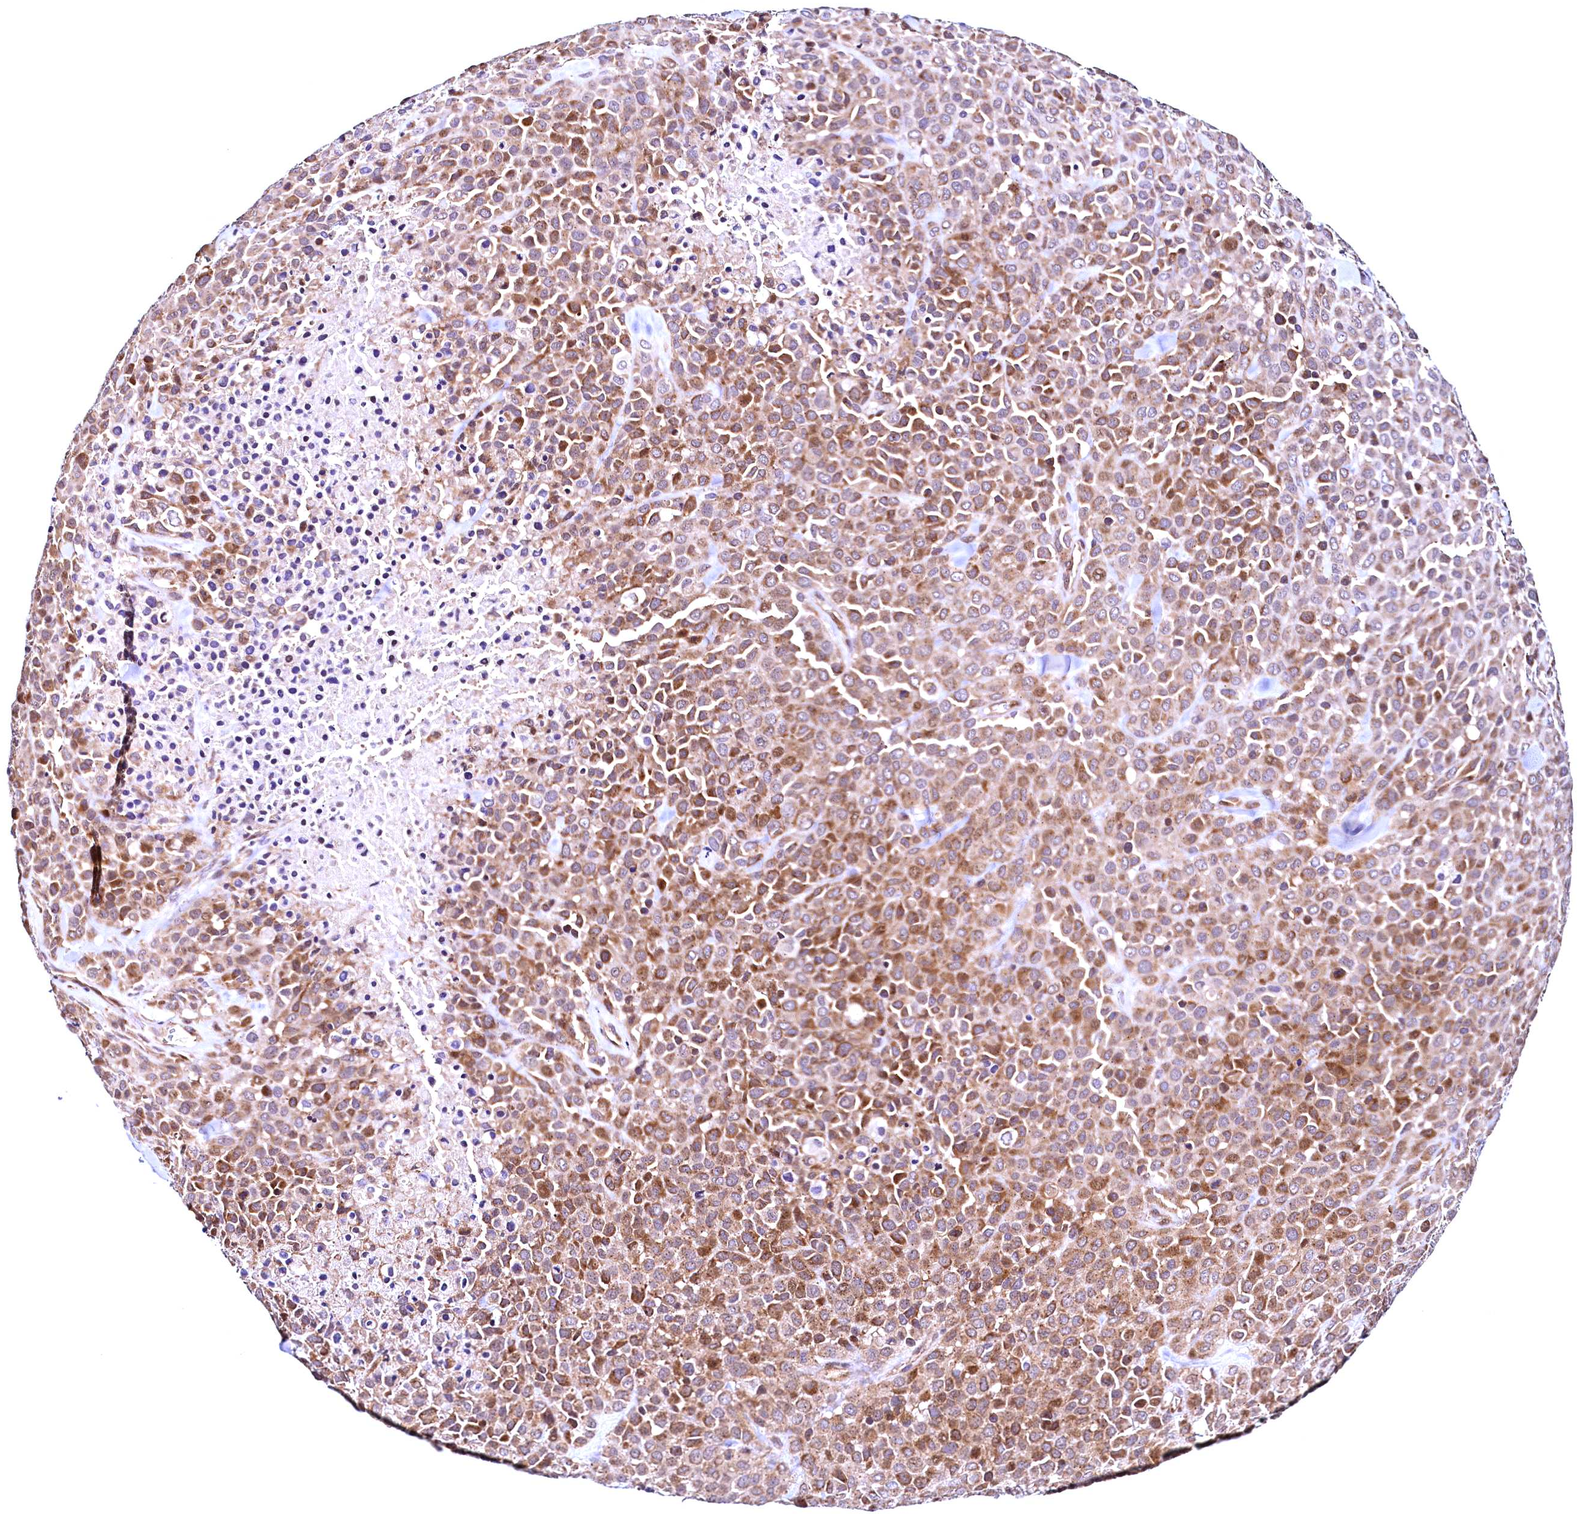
{"staining": {"intensity": "moderate", "quantity": ">75%", "location": "cytoplasmic/membranous"}, "tissue": "melanoma", "cell_type": "Tumor cells", "image_type": "cancer", "snomed": [{"axis": "morphology", "description": "Malignant melanoma, Metastatic site"}, {"axis": "topography", "description": "Skin"}], "caption": "Immunohistochemical staining of human melanoma demonstrates moderate cytoplasmic/membranous protein positivity in about >75% of tumor cells.", "gene": "RBFA", "patient": {"sex": "female", "age": 81}}